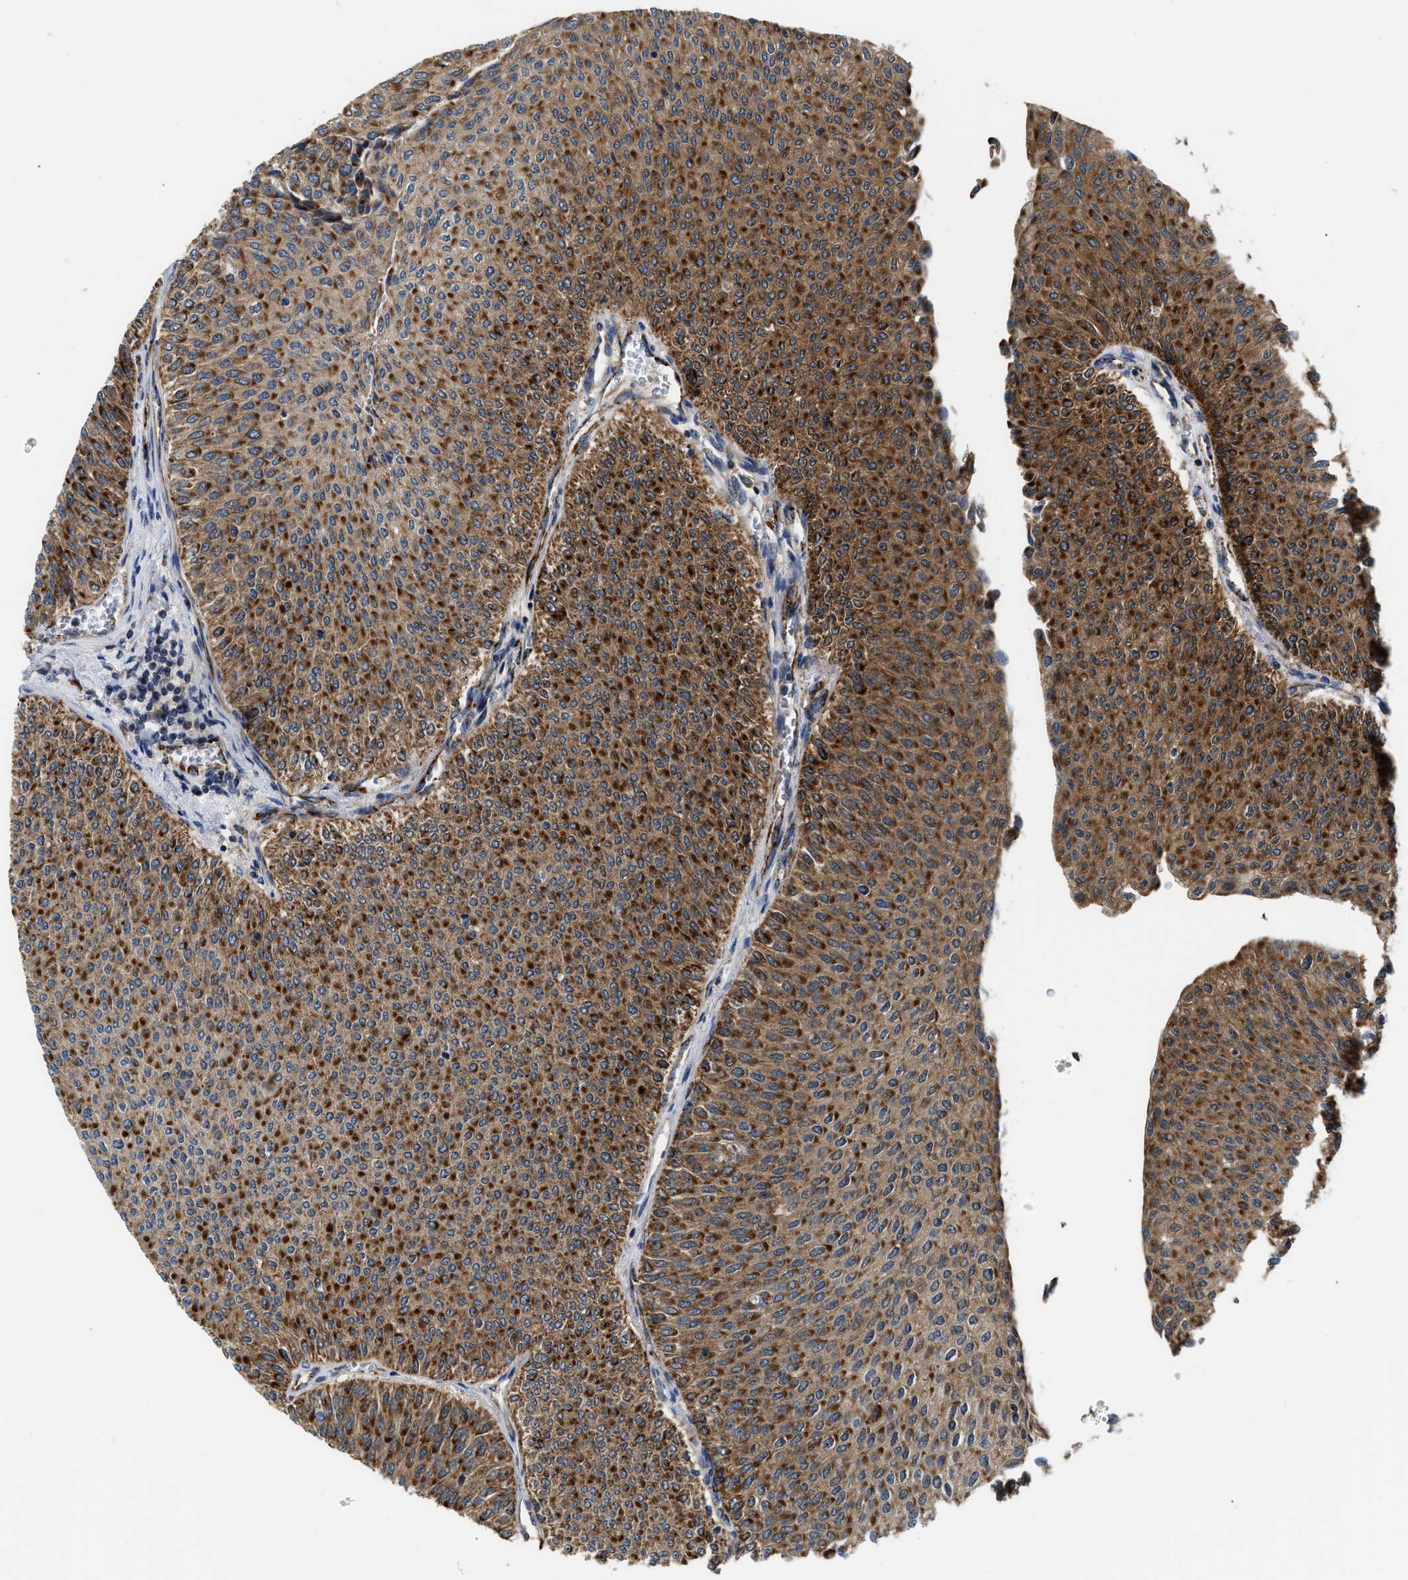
{"staining": {"intensity": "strong", "quantity": ">75%", "location": "cytoplasmic/membranous"}, "tissue": "urothelial cancer", "cell_type": "Tumor cells", "image_type": "cancer", "snomed": [{"axis": "morphology", "description": "Urothelial carcinoma, Low grade"}, {"axis": "topography", "description": "Urinary bladder"}], "caption": "Immunohistochemical staining of human urothelial cancer displays high levels of strong cytoplasmic/membranous positivity in approximately >75% of tumor cells.", "gene": "CCM2", "patient": {"sex": "male", "age": 78}}